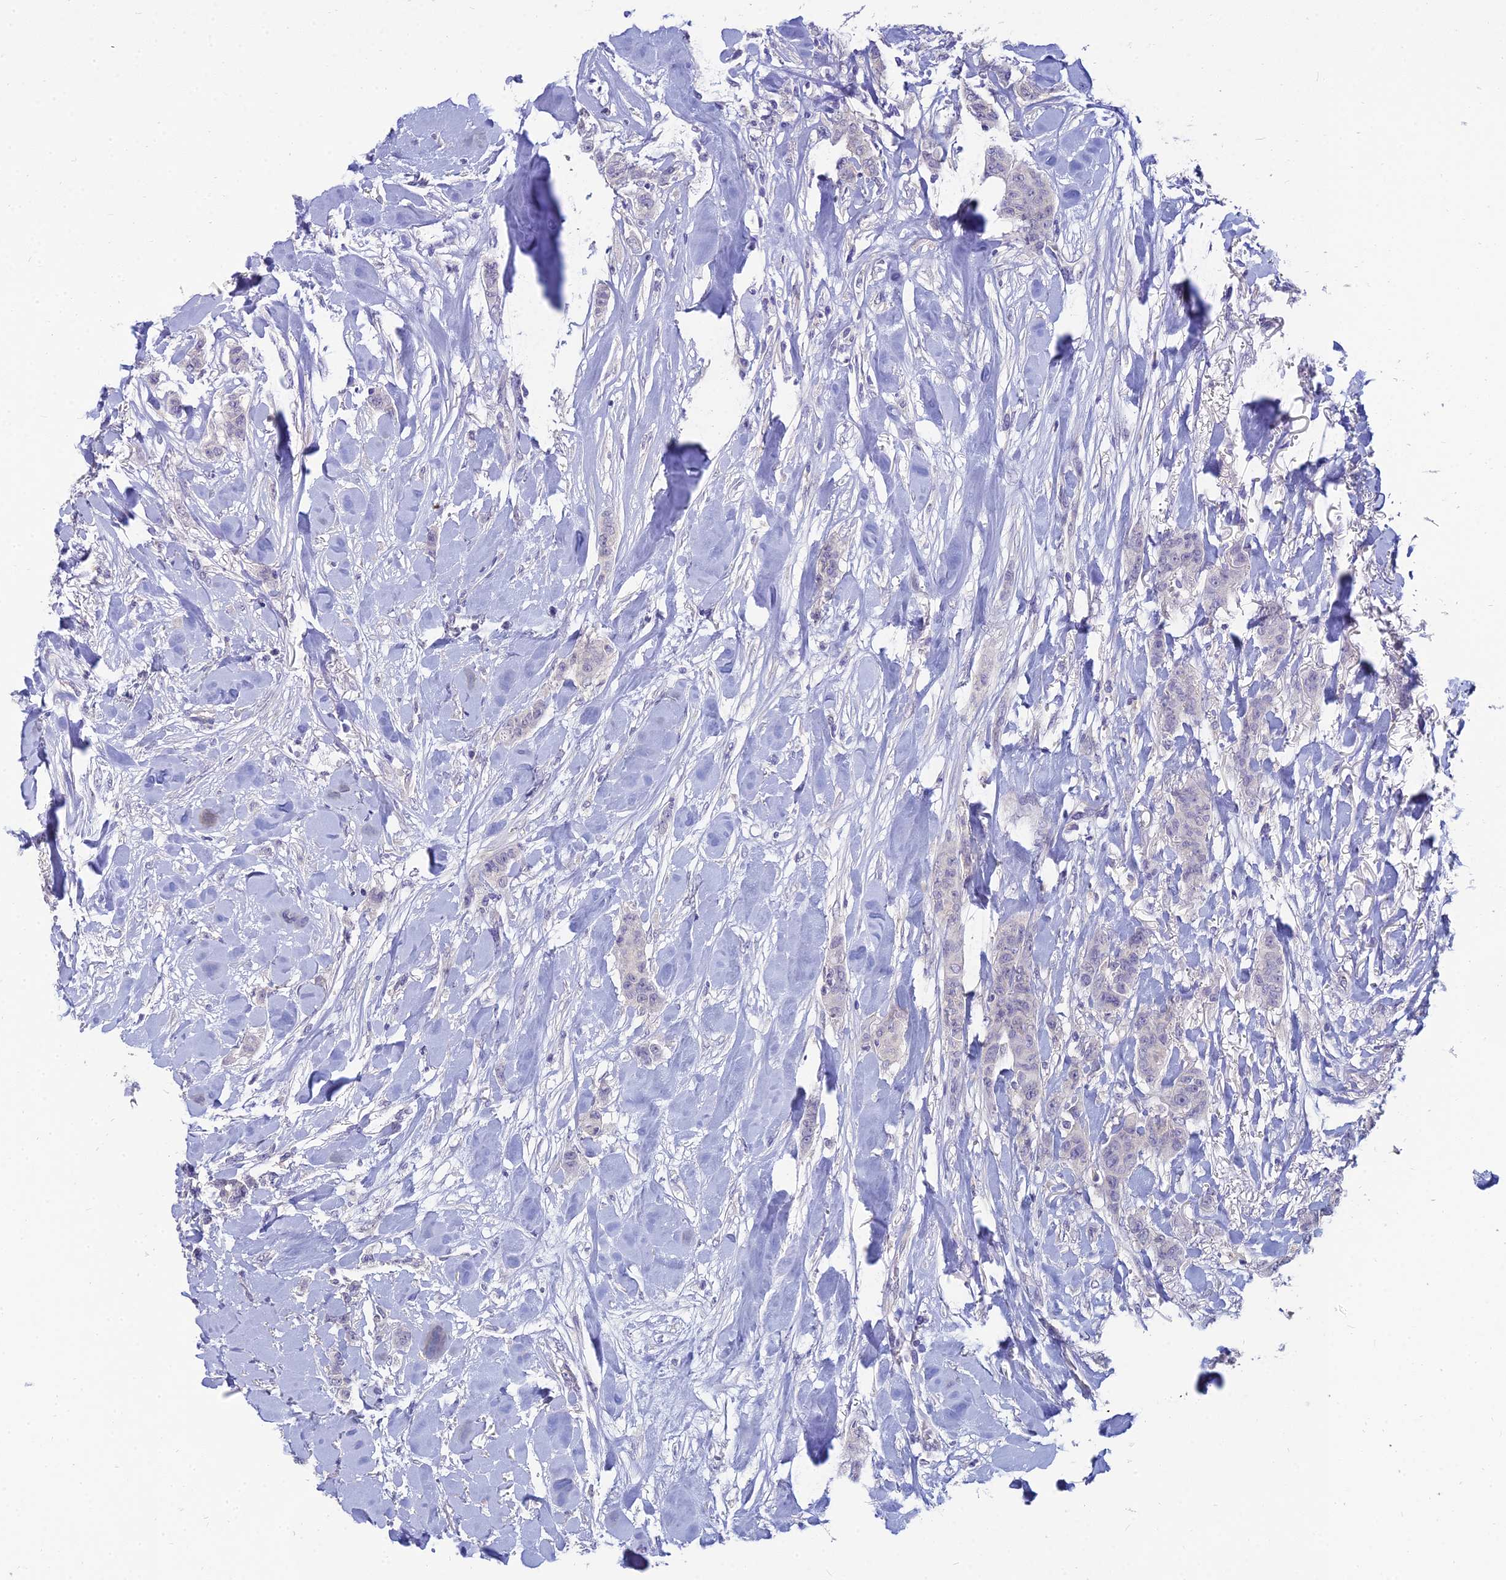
{"staining": {"intensity": "negative", "quantity": "none", "location": "none"}, "tissue": "breast cancer", "cell_type": "Tumor cells", "image_type": "cancer", "snomed": [{"axis": "morphology", "description": "Duct carcinoma"}, {"axis": "topography", "description": "Breast"}], "caption": "This is an IHC histopathology image of human breast cancer (infiltrating ductal carcinoma). There is no staining in tumor cells.", "gene": "NPY", "patient": {"sex": "female", "age": 40}}